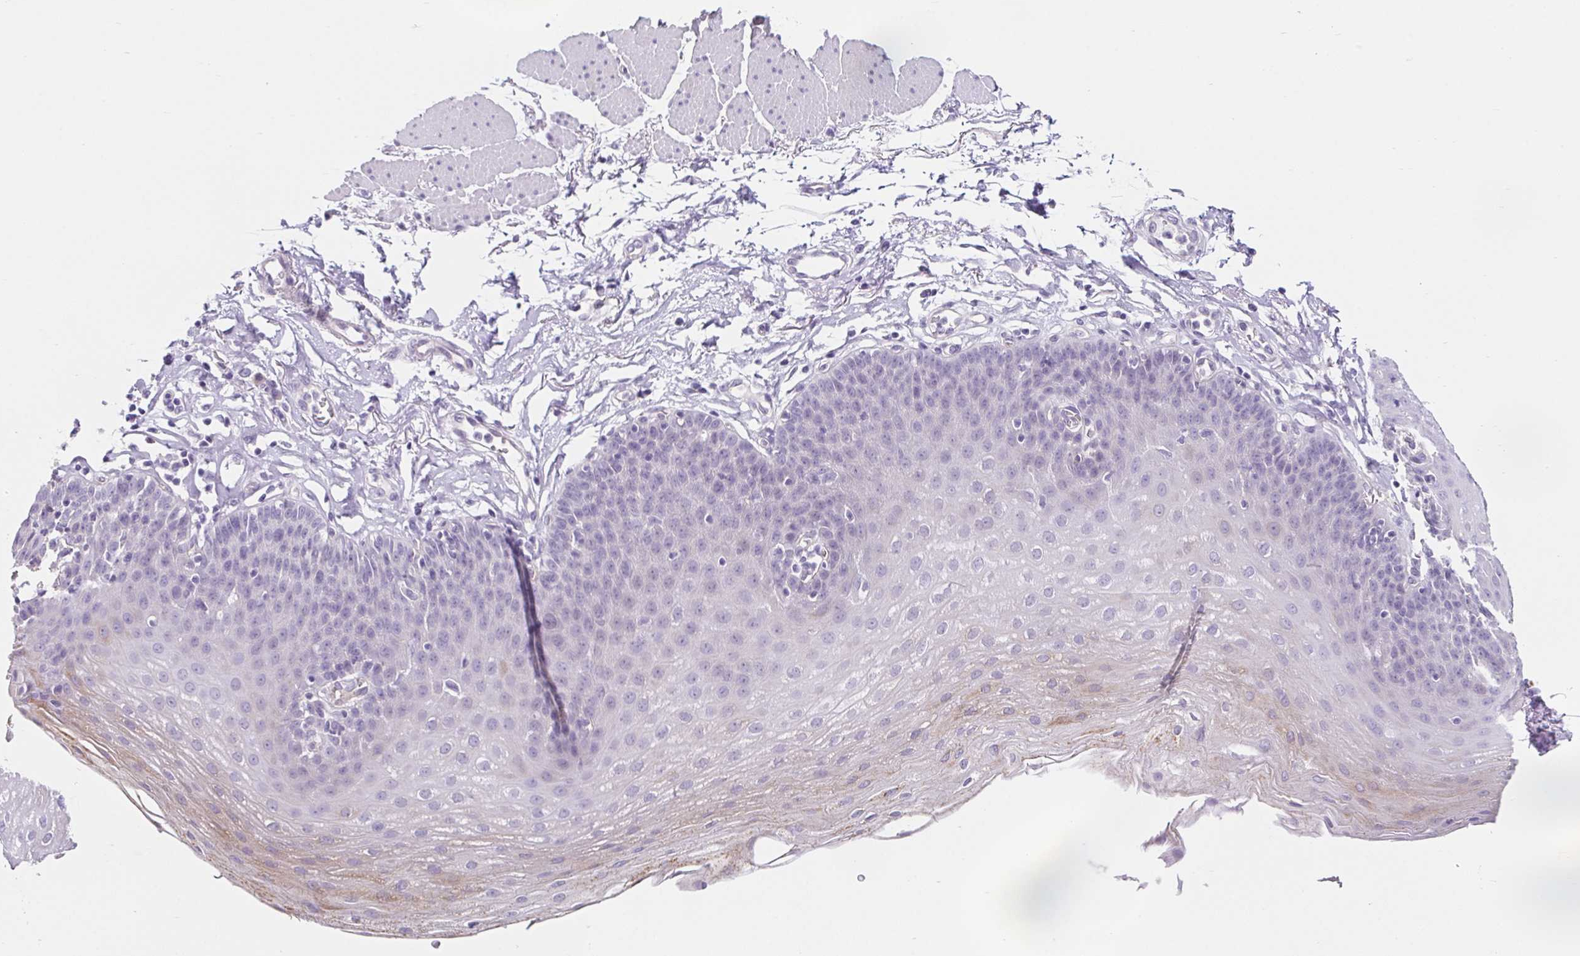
{"staining": {"intensity": "weak", "quantity": "<25%", "location": "cytoplasmic/membranous"}, "tissue": "esophagus", "cell_type": "Squamous epithelial cells", "image_type": "normal", "snomed": [{"axis": "morphology", "description": "Normal tissue, NOS"}, {"axis": "topography", "description": "Esophagus"}], "caption": "This is an IHC micrograph of normal esophagus. There is no expression in squamous epithelial cells.", "gene": "BCAS1", "patient": {"sex": "female", "age": 81}}